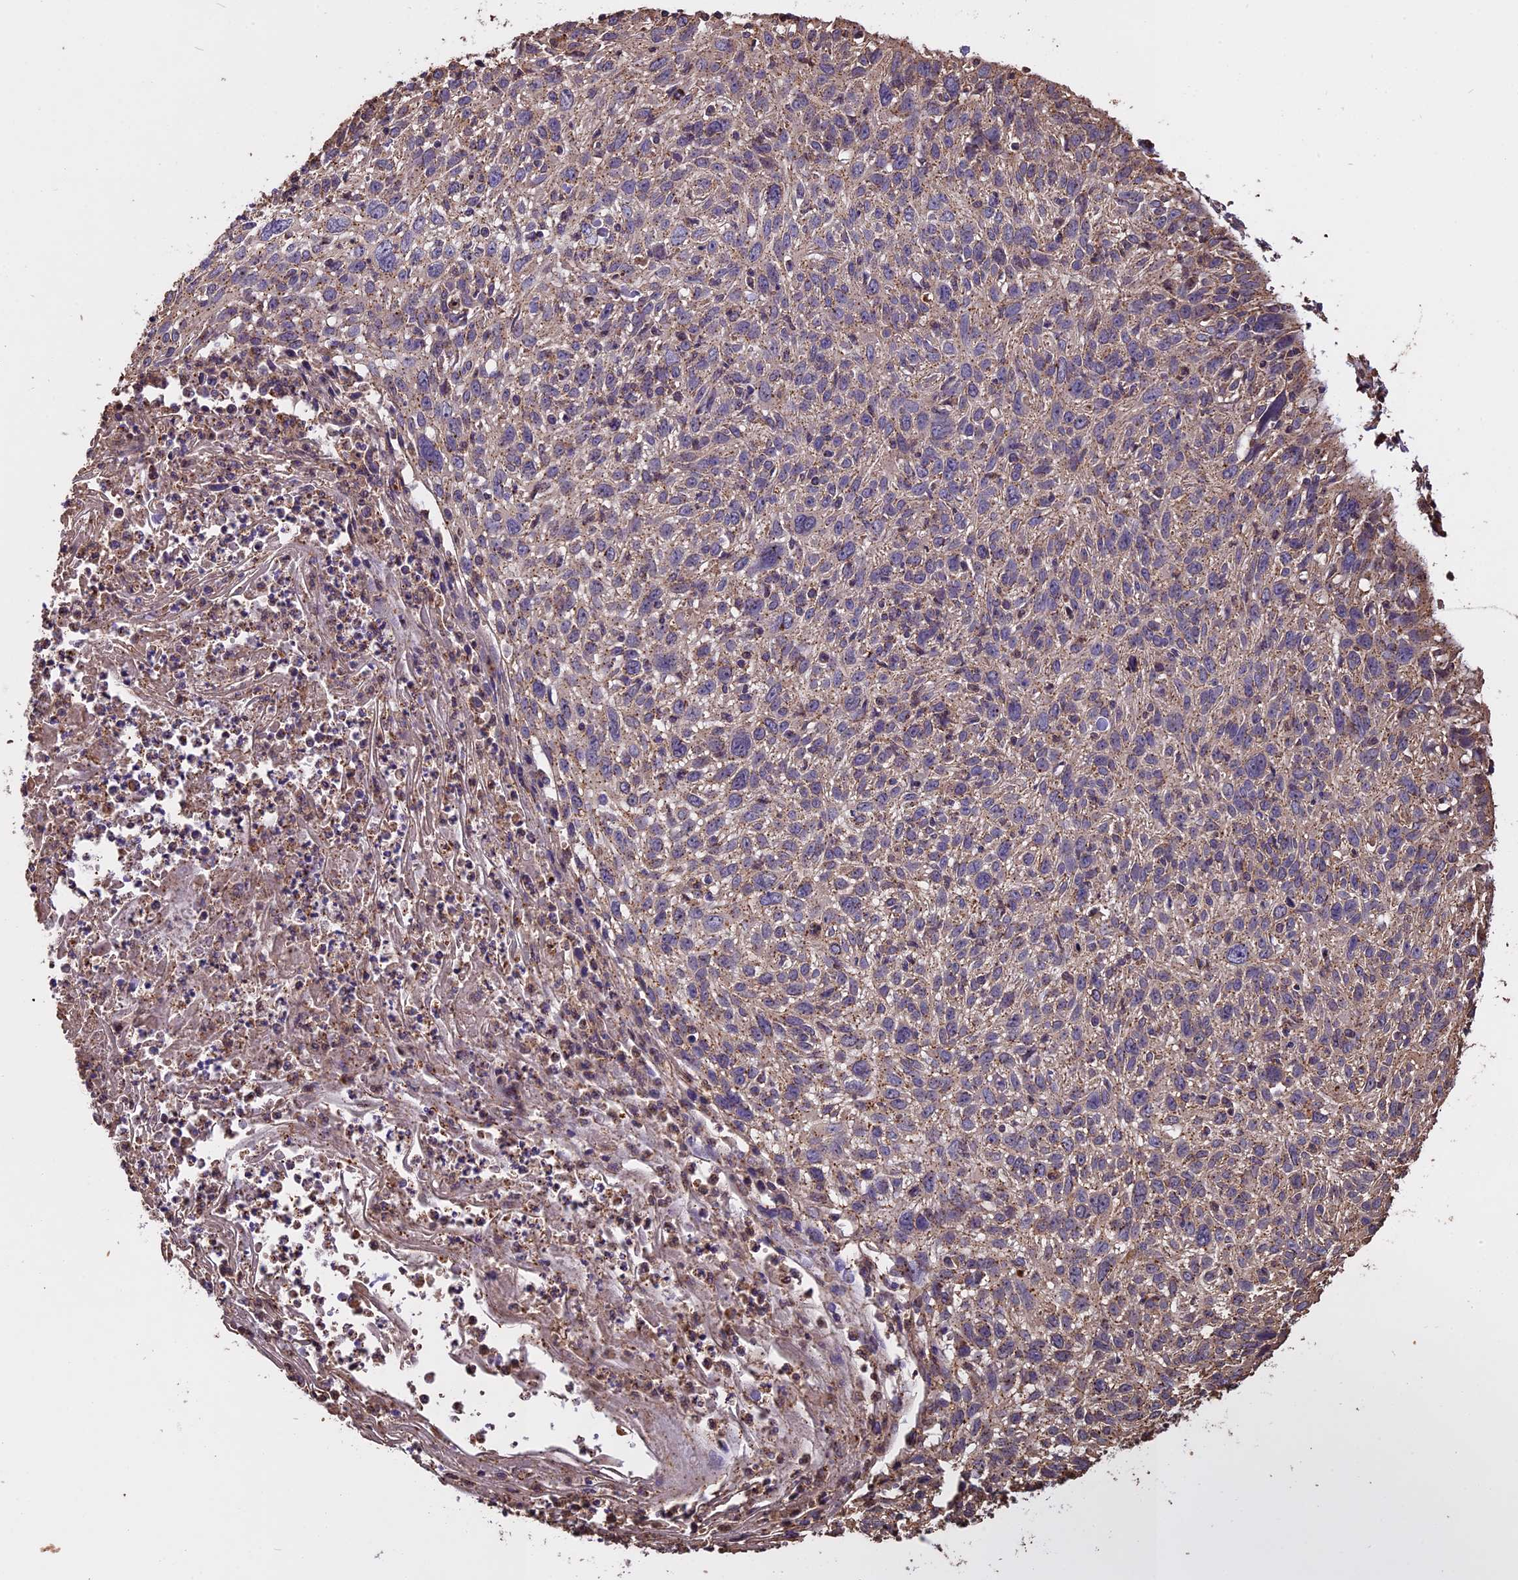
{"staining": {"intensity": "weak", "quantity": "25%-75%", "location": "cytoplasmic/membranous"}, "tissue": "cervical cancer", "cell_type": "Tumor cells", "image_type": "cancer", "snomed": [{"axis": "morphology", "description": "Squamous cell carcinoma, NOS"}, {"axis": "topography", "description": "Cervix"}], "caption": "IHC (DAB (3,3'-diaminobenzidine)) staining of cervical squamous cell carcinoma shows weak cytoplasmic/membranous protein staining in approximately 25%-75% of tumor cells.", "gene": "CHMP2A", "patient": {"sex": "female", "age": 51}}